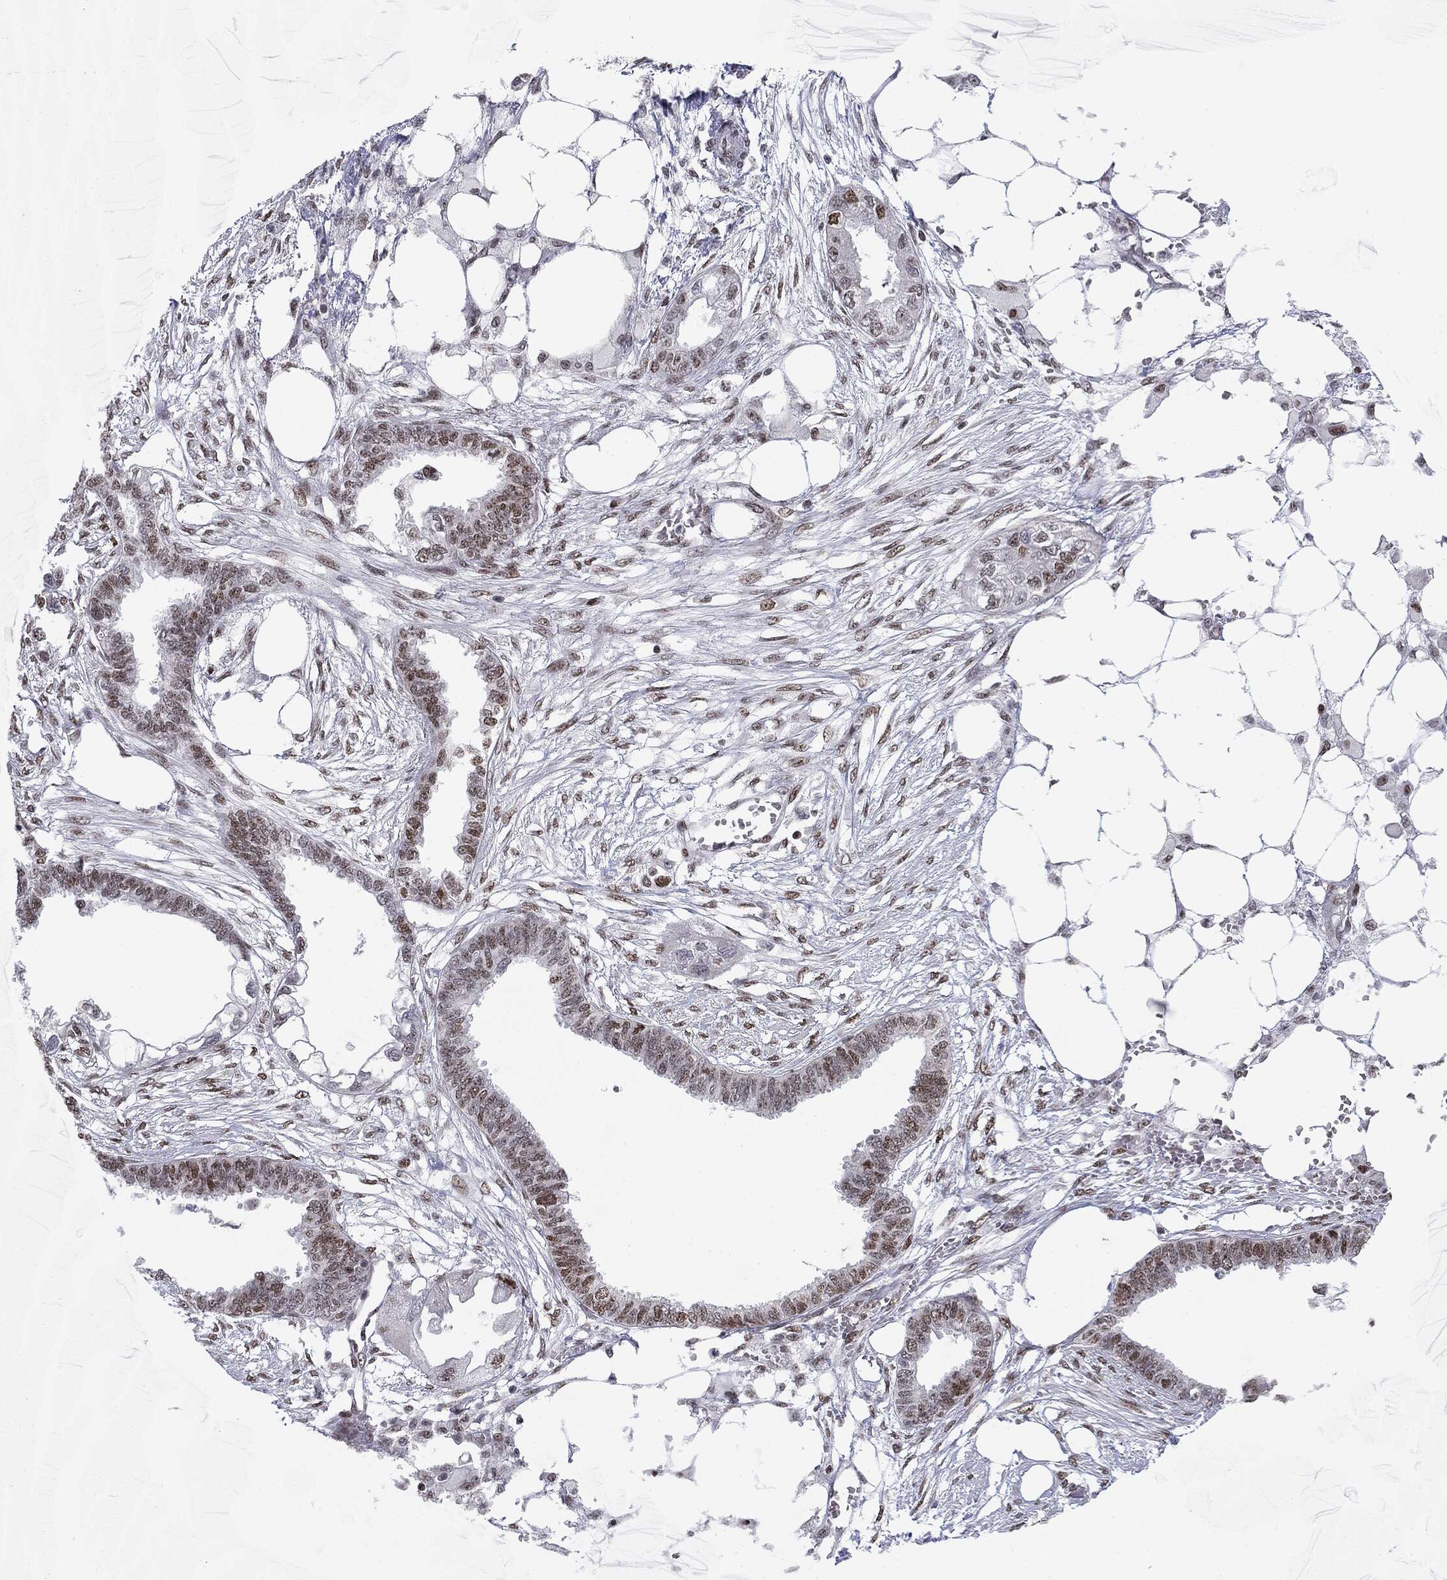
{"staining": {"intensity": "moderate", "quantity": "25%-75%", "location": "nuclear"}, "tissue": "endometrial cancer", "cell_type": "Tumor cells", "image_type": "cancer", "snomed": [{"axis": "morphology", "description": "Adenocarcinoma, NOS"}, {"axis": "morphology", "description": "Adenocarcinoma, metastatic, NOS"}, {"axis": "topography", "description": "Adipose tissue"}, {"axis": "topography", "description": "Endometrium"}], "caption": "A medium amount of moderate nuclear staining is identified in about 25%-75% of tumor cells in endometrial cancer (metastatic adenocarcinoma) tissue.", "gene": "MDC1", "patient": {"sex": "female", "age": 67}}